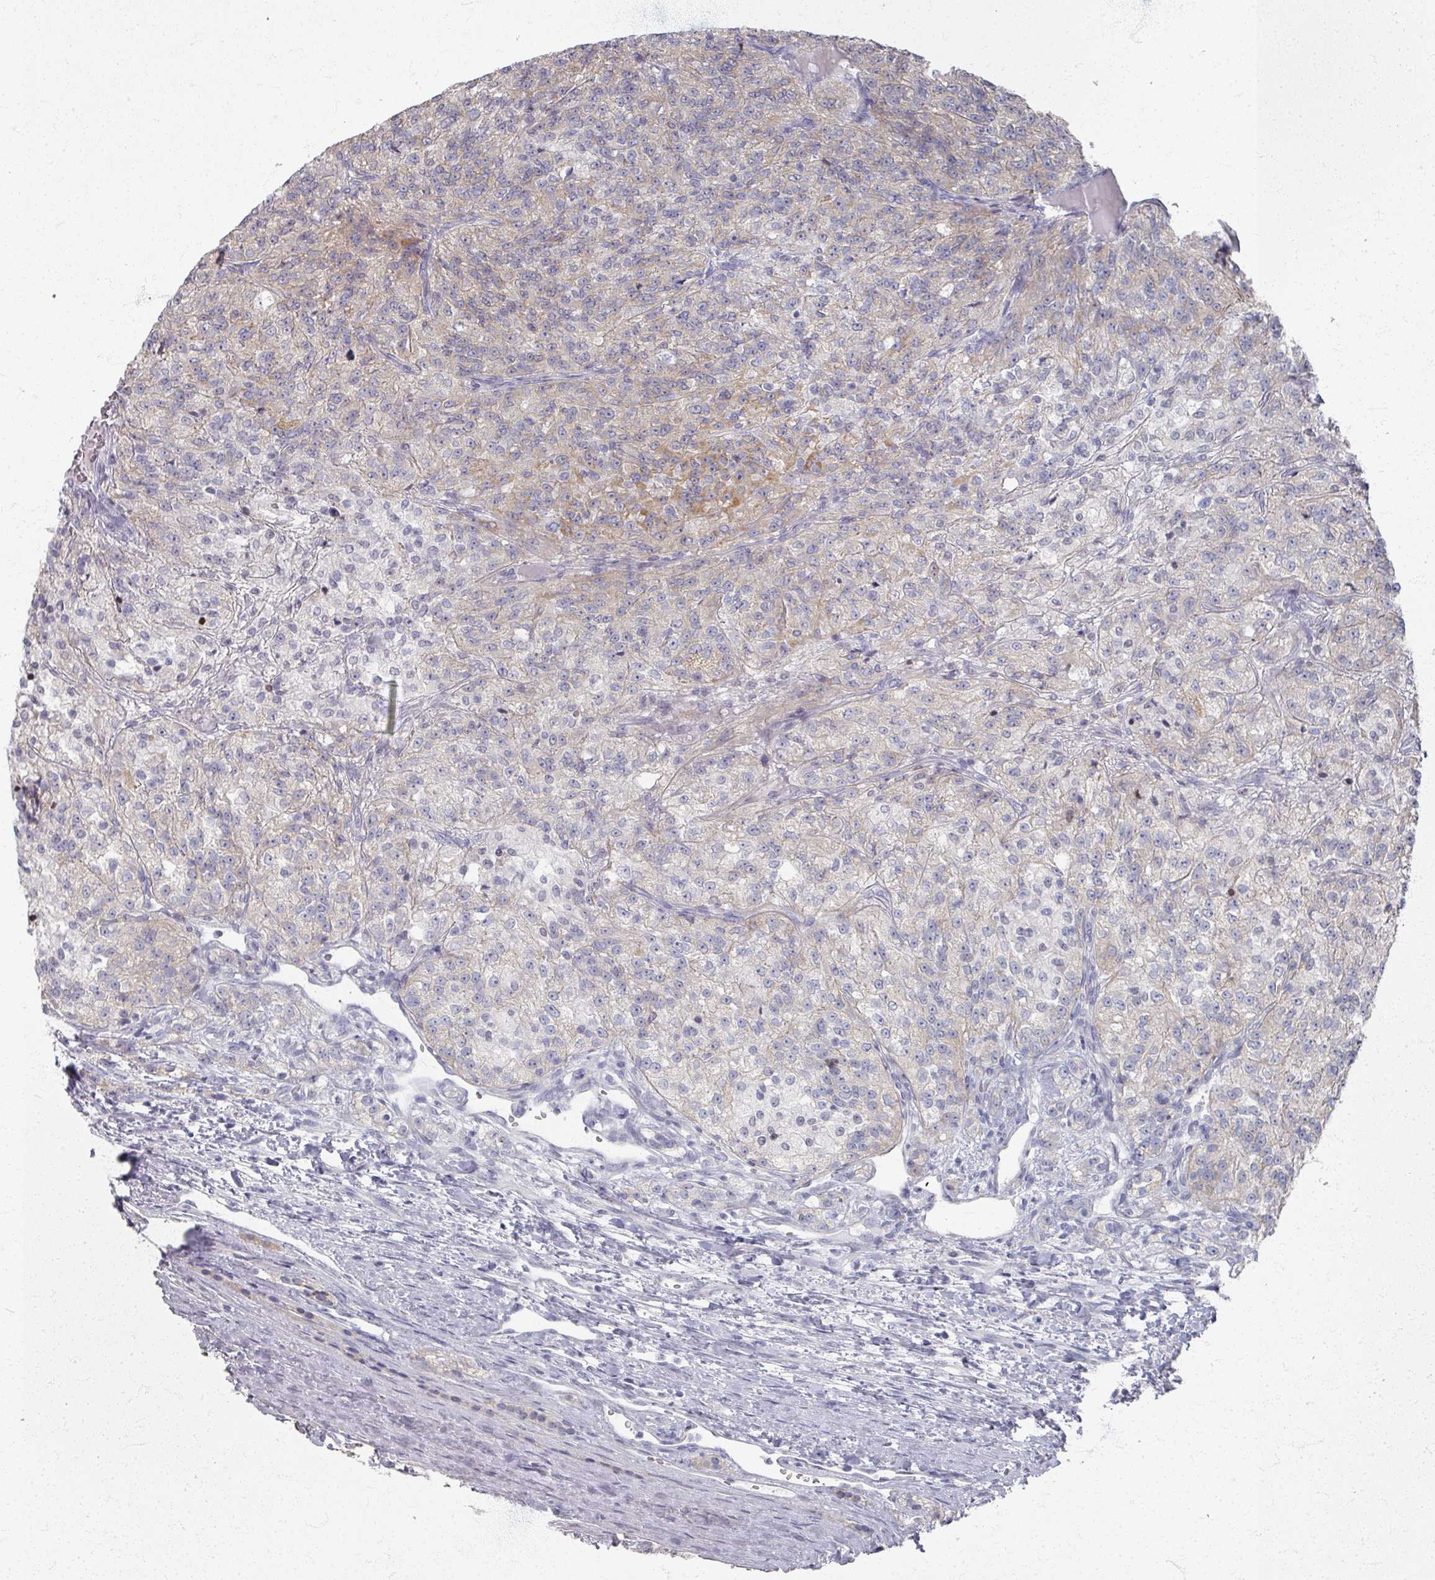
{"staining": {"intensity": "weak", "quantity": "25%-75%", "location": "cytoplasmic/membranous"}, "tissue": "renal cancer", "cell_type": "Tumor cells", "image_type": "cancer", "snomed": [{"axis": "morphology", "description": "Adenocarcinoma, NOS"}, {"axis": "topography", "description": "Kidney"}], "caption": "Tumor cells reveal weak cytoplasmic/membranous staining in approximately 25%-75% of cells in renal cancer (adenocarcinoma). The staining was performed using DAB (3,3'-diaminobenzidine) to visualize the protein expression in brown, while the nuclei were stained in blue with hematoxylin (Magnification: 20x).", "gene": "TTYH3", "patient": {"sex": "female", "age": 63}}